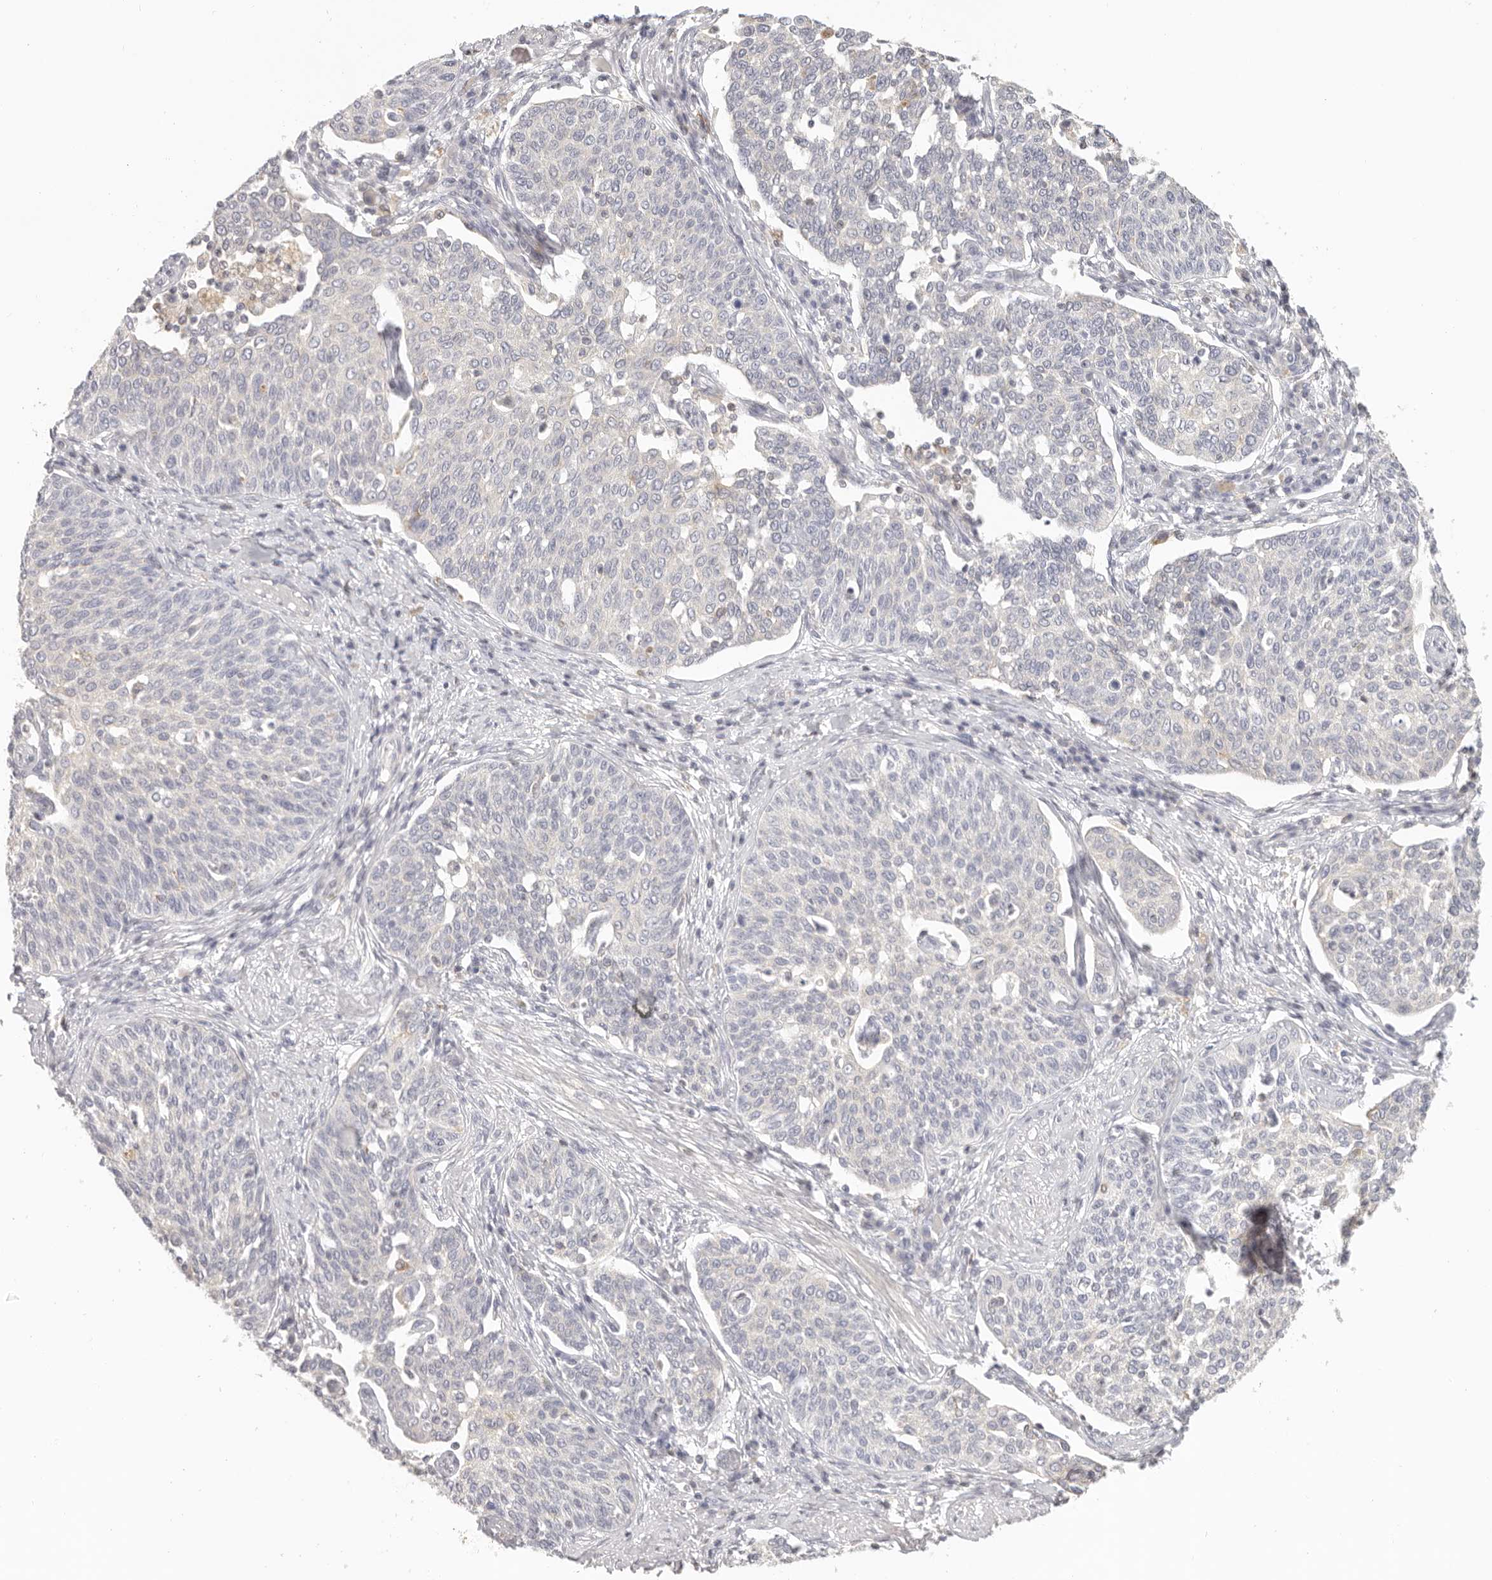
{"staining": {"intensity": "moderate", "quantity": "<25%", "location": "cytoplasmic/membranous"}, "tissue": "cervical cancer", "cell_type": "Tumor cells", "image_type": "cancer", "snomed": [{"axis": "morphology", "description": "Squamous cell carcinoma, NOS"}, {"axis": "topography", "description": "Cervix"}], "caption": "A photomicrograph showing moderate cytoplasmic/membranous positivity in about <25% of tumor cells in cervical squamous cell carcinoma, as visualized by brown immunohistochemical staining.", "gene": "ANXA9", "patient": {"sex": "female", "age": 34}}